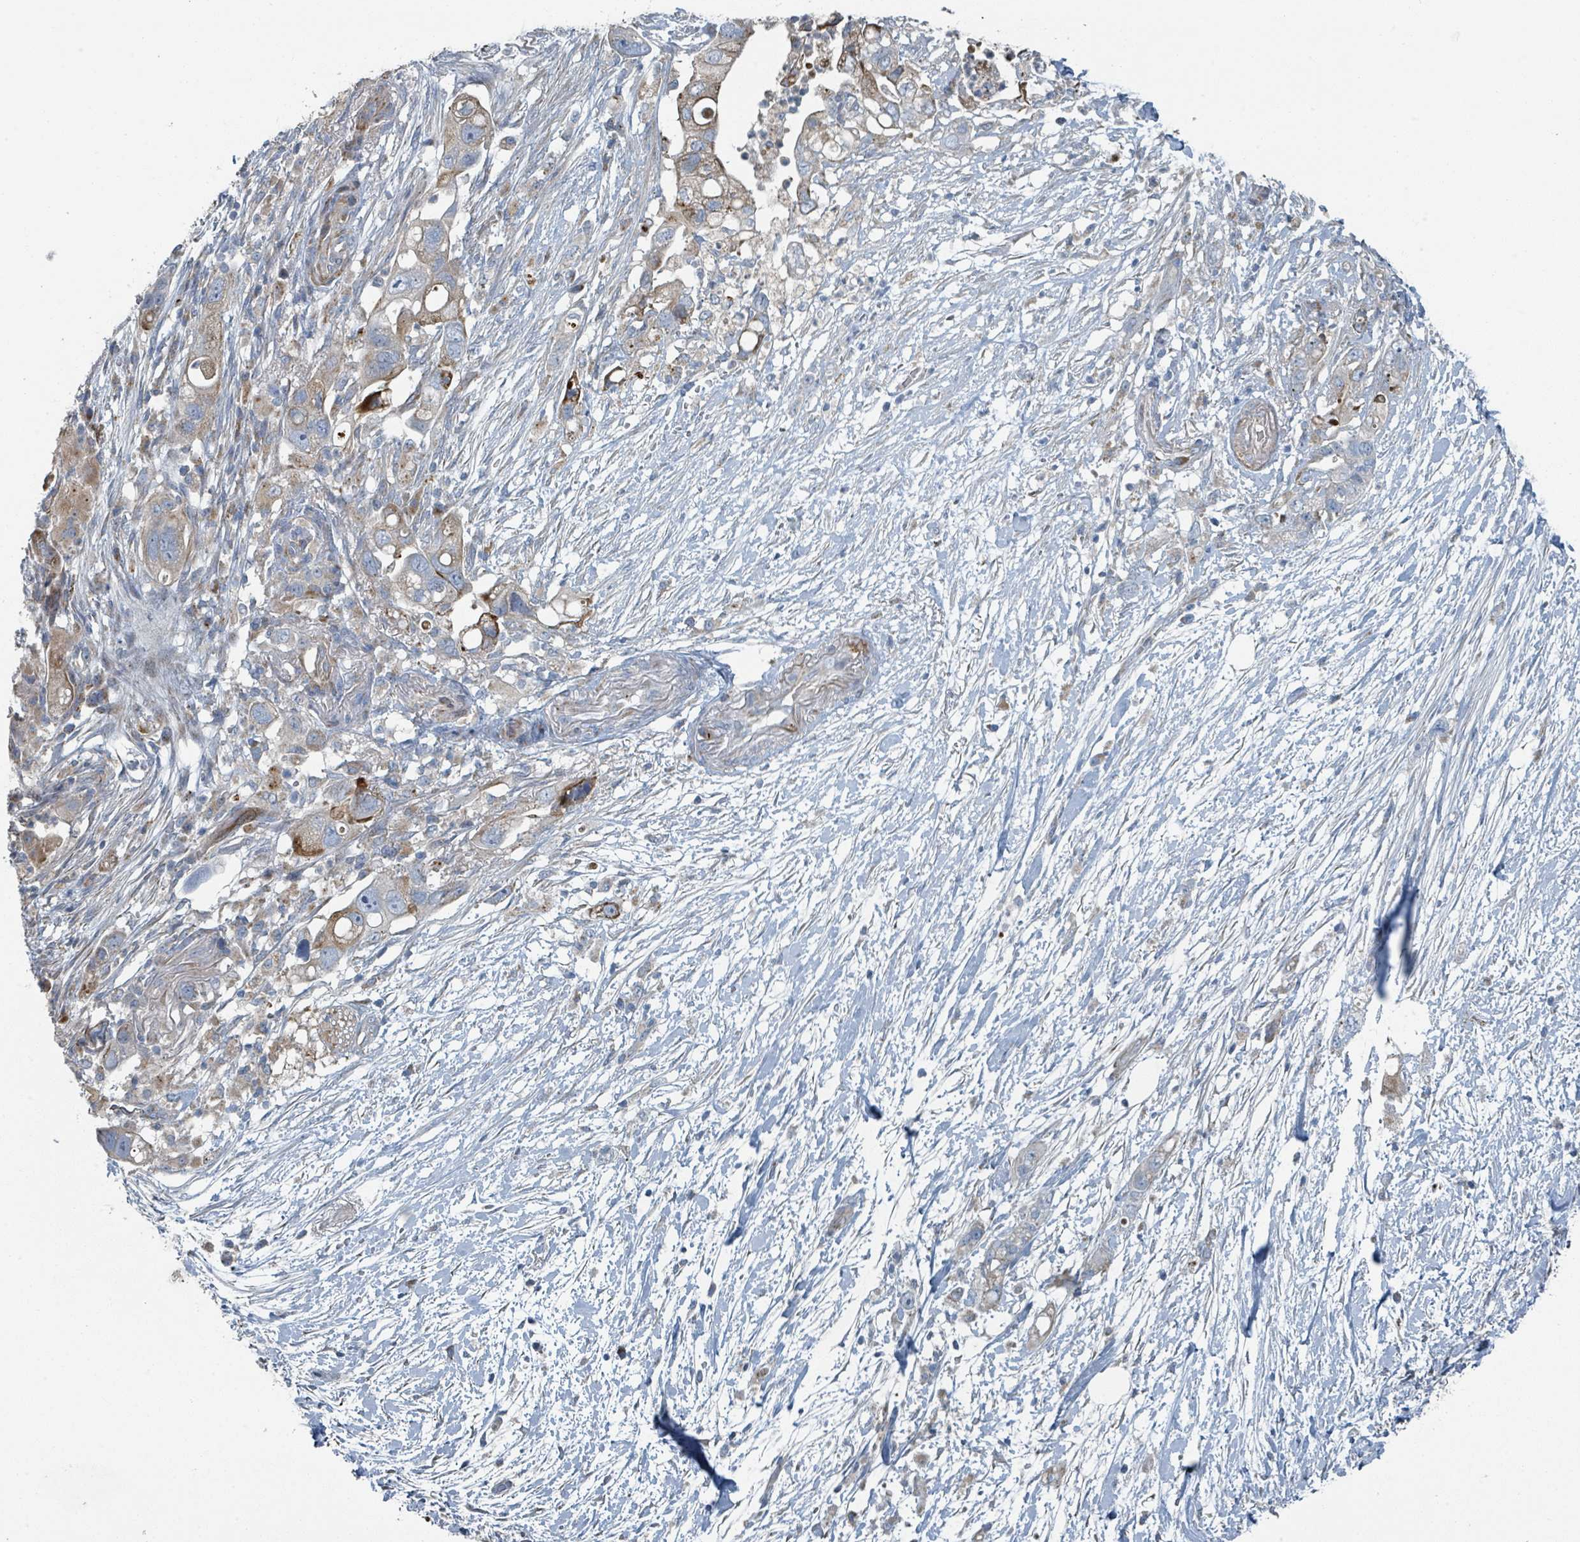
{"staining": {"intensity": "weak", "quantity": "25%-75%", "location": "cytoplasmic/membranous"}, "tissue": "pancreatic cancer", "cell_type": "Tumor cells", "image_type": "cancer", "snomed": [{"axis": "morphology", "description": "Adenocarcinoma, NOS"}, {"axis": "topography", "description": "Pancreas"}], "caption": "A brown stain highlights weak cytoplasmic/membranous positivity of a protein in human adenocarcinoma (pancreatic) tumor cells. (DAB (3,3'-diaminobenzidine) IHC, brown staining for protein, blue staining for nuclei).", "gene": "DIPK2A", "patient": {"sex": "female", "age": 72}}